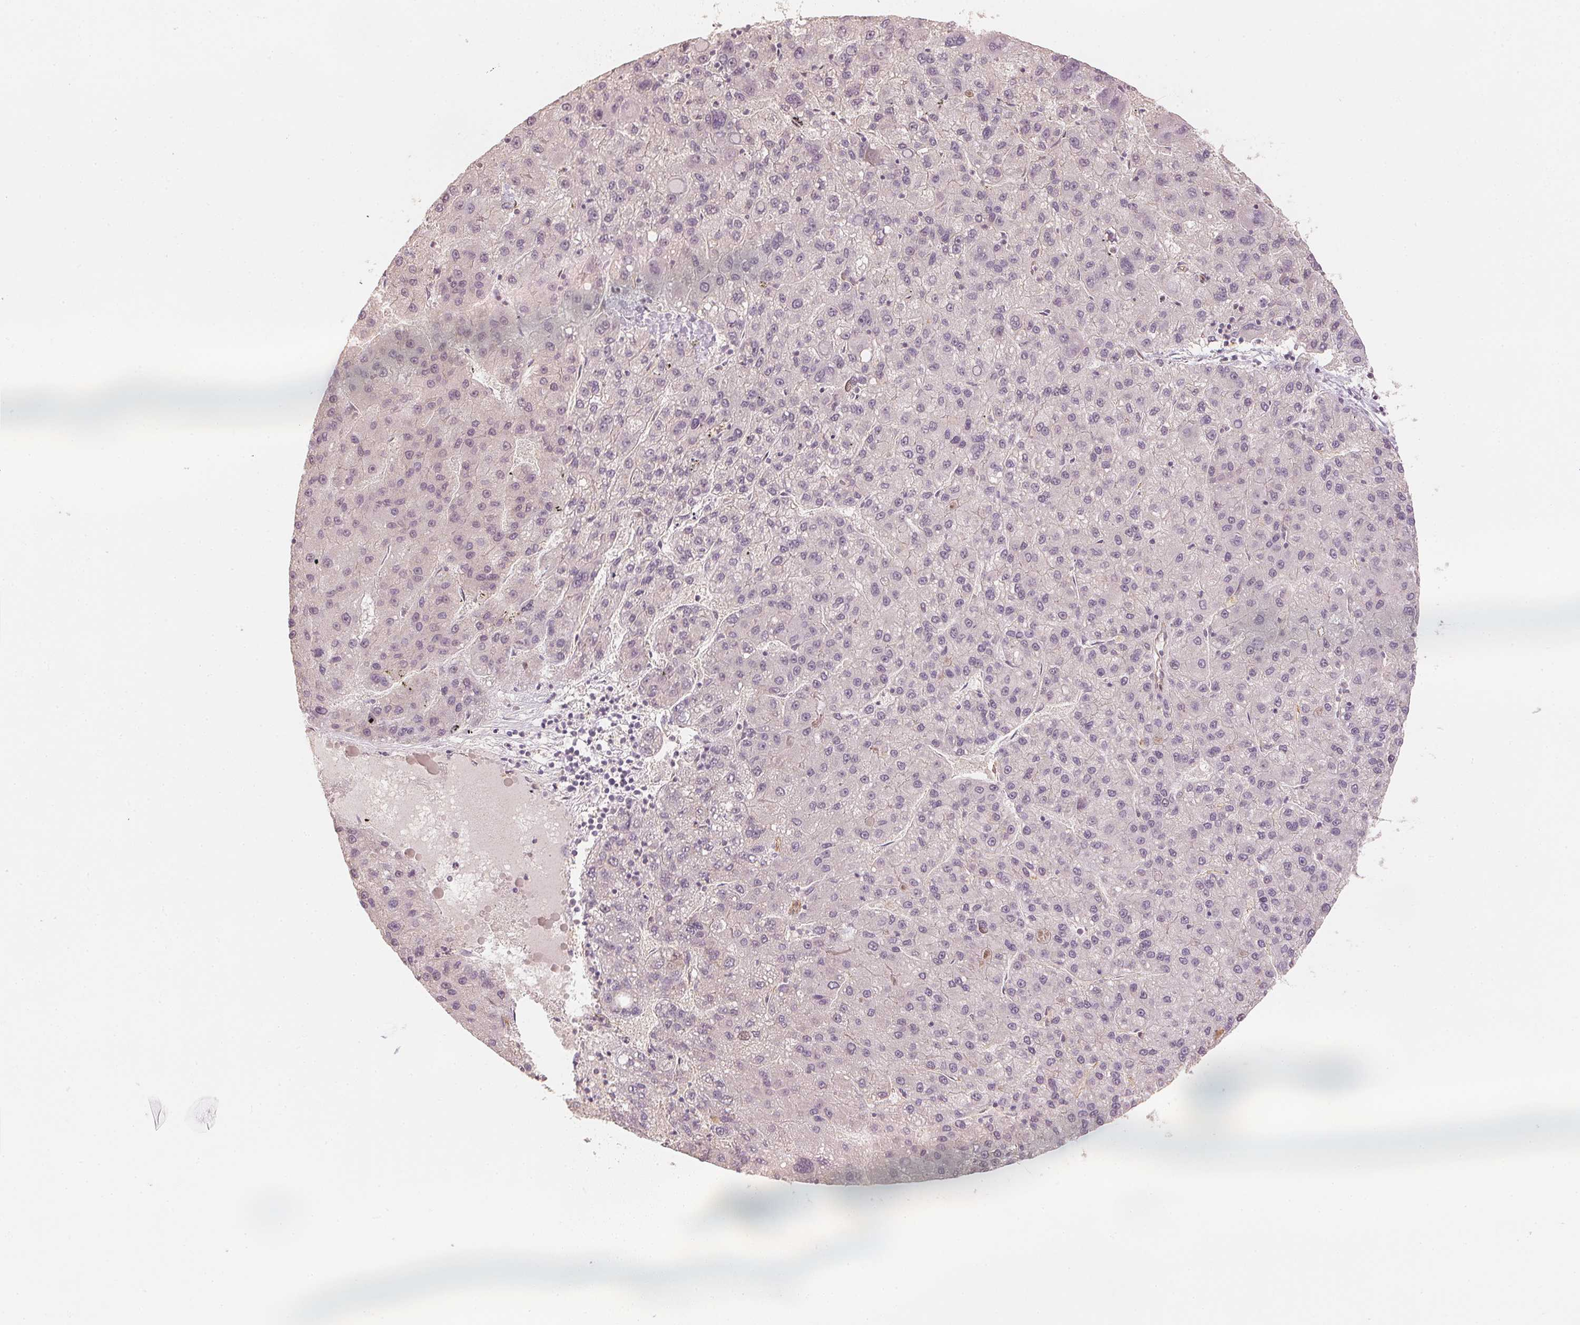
{"staining": {"intensity": "negative", "quantity": "none", "location": "none"}, "tissue": "liver cancer", "cell_type": "Tumor cells", "image_type": "cancer", "snomed": [{"axis": "morphology", "description": "Carcinoma, Hepatocellular, NOS"}, {"axis": "topography", "description": "Liver"}], "caption": "DAB (3,3'-diaminobenzidine) immunohistochemical staining of human liver hepatocellular carcinoma exhibits no significant expression in tumor cells.", "gene": "CIB1", "patient": {"sex": "female", "age": 82}}